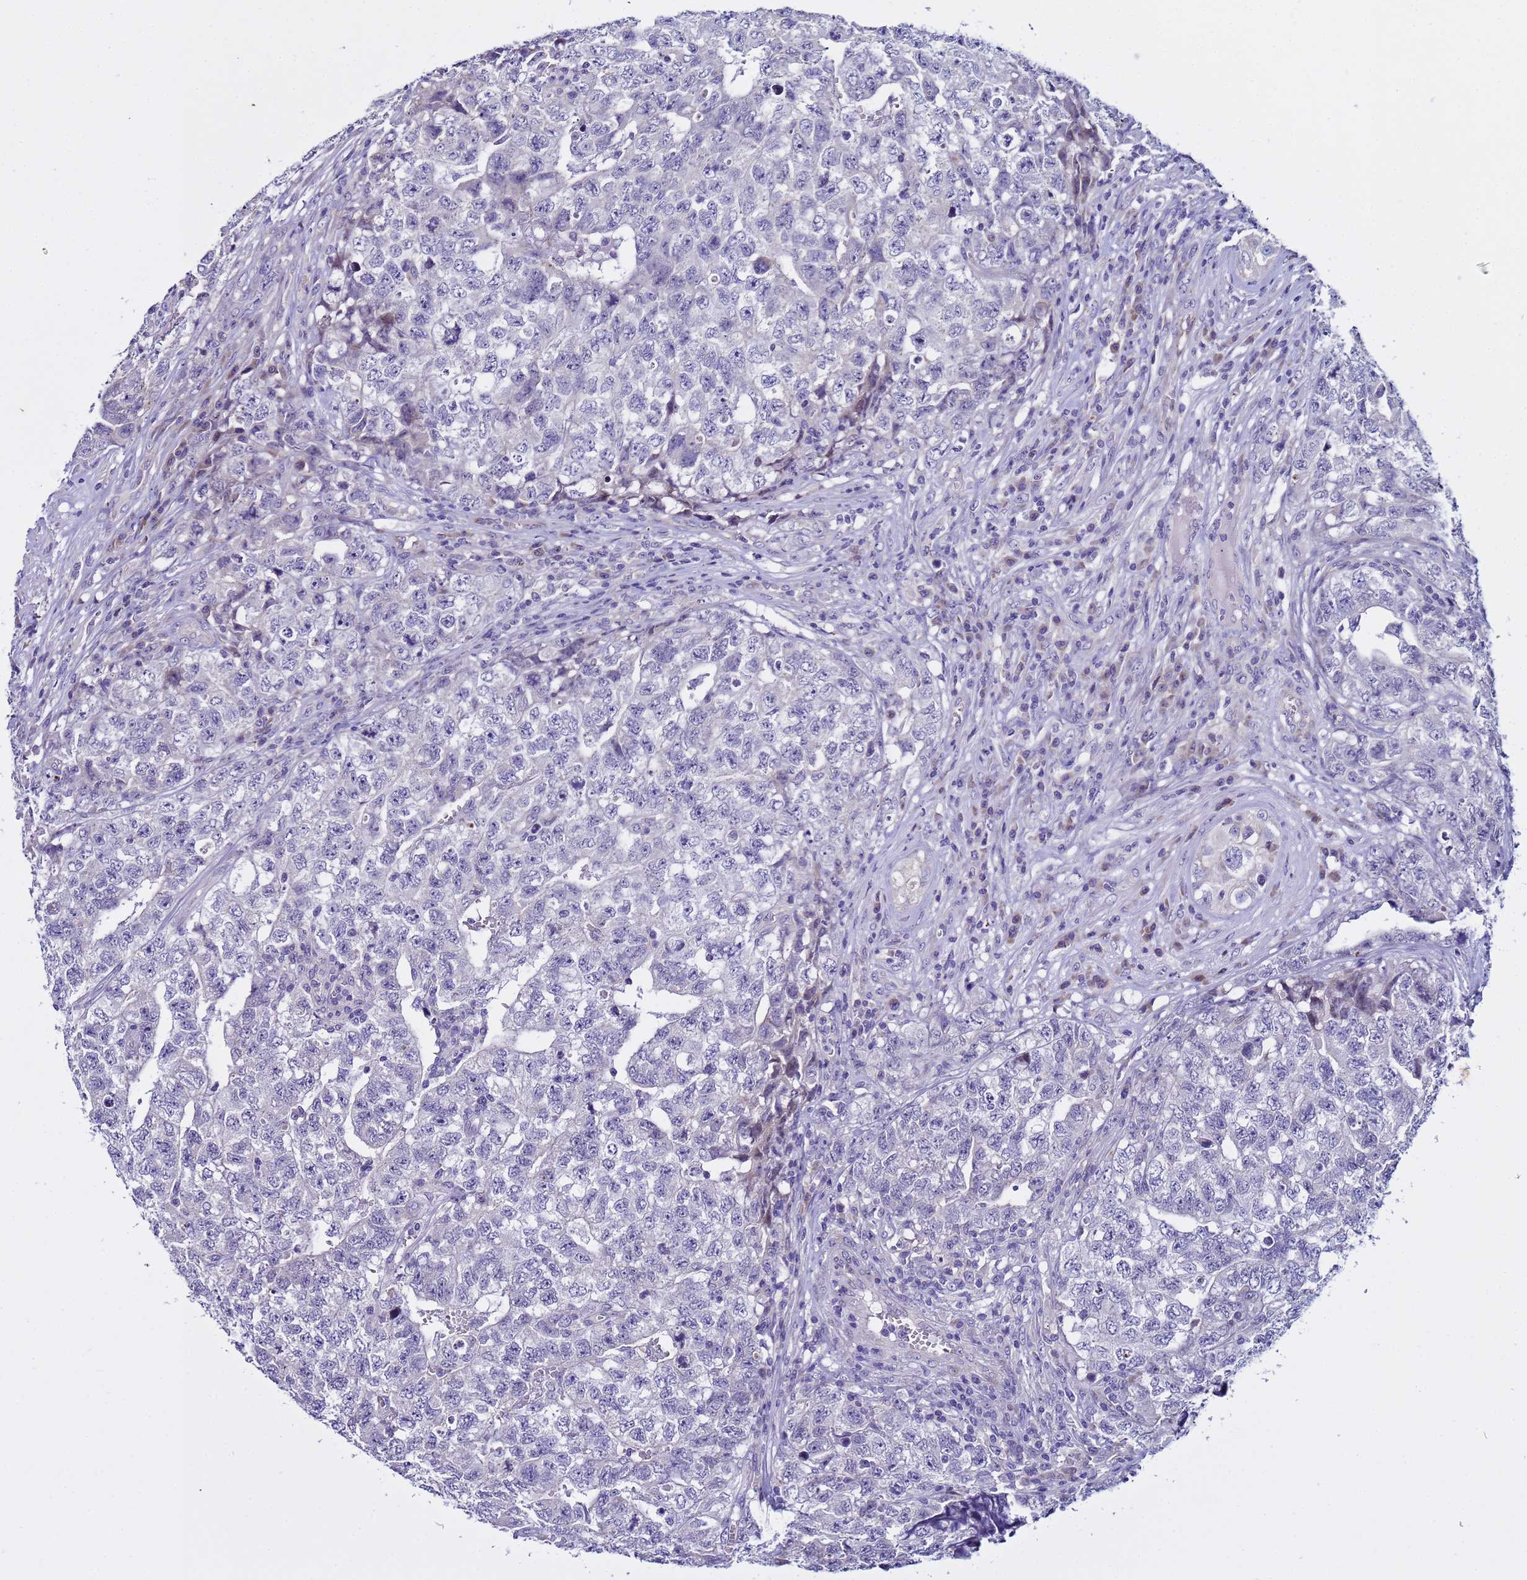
{"staining": {"intensity": "negative", "quantity": "none", "location": "none"}, "tissue": "testis cancer", "cell_type": "Tumor cells", "image_type": "cancer", "snomed": [{"axis": "morphology", "description": "Carcinoma, Embryonal, NOS"}, {"axis": "topography", "description": "Testis"}], "caption": "This is an immunohistochemistry (IHC) histopathology image of testis cancer. There is no staining in tumor cells.", "gene": "IGSF11", "patient": {"sex": "male", "age": 31}}